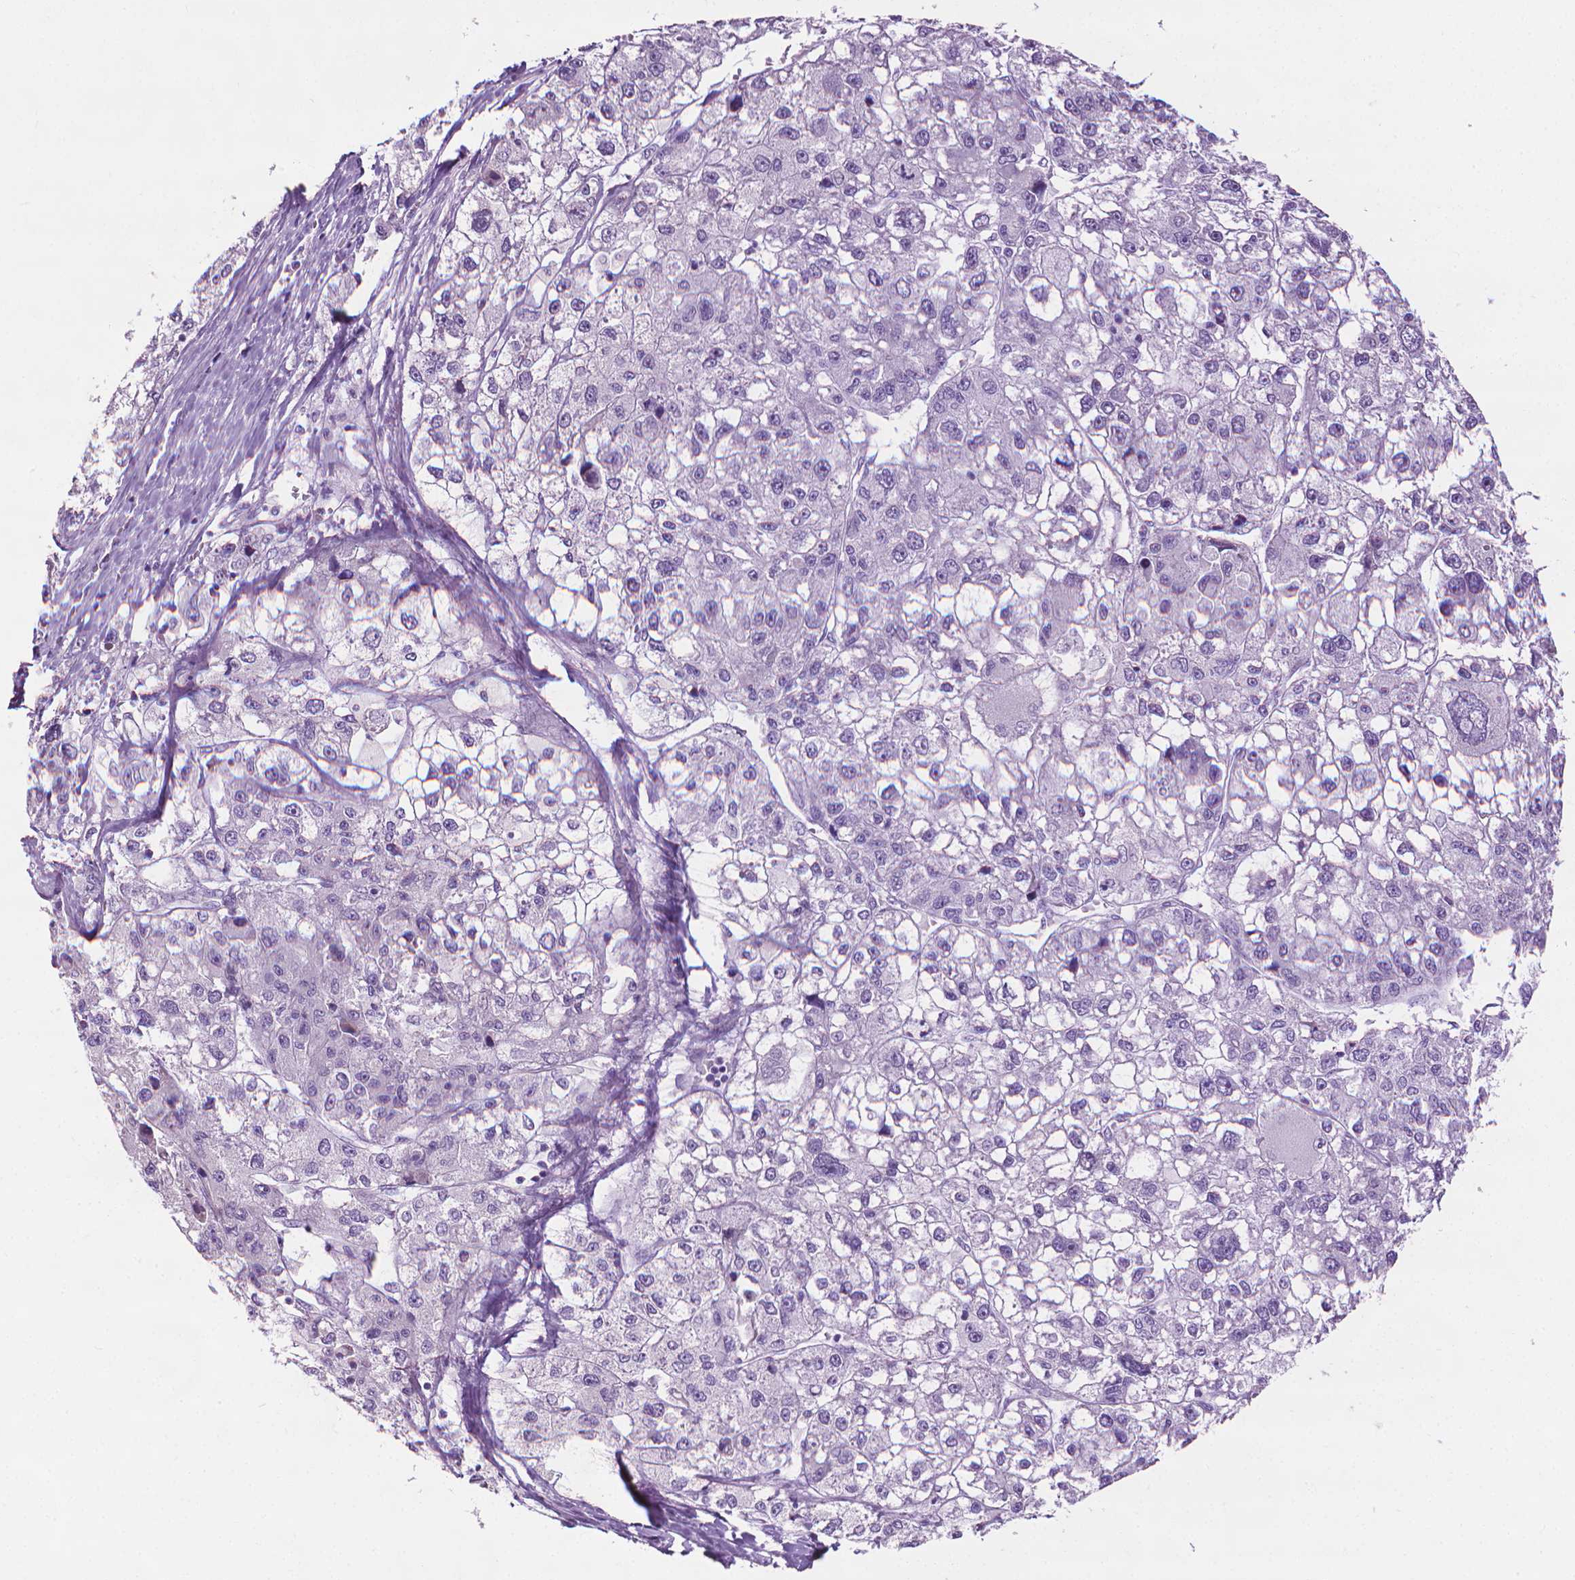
{"staining": {"intensity": "negative", "quantity": "none", "location": "none"}, "tissue": "liver cancer", "cell_type": "Tumor cells", "image_type": "cancer", "snomed": [{"axis": "morphology", "description": "Carcinoma, Hepatocellular, NOS"}, {"axis": "topography", "description": "Liver"}], "caption": "DAB (3,3'-diaminobenzidine) immunohistochemical staining of liver hepatocellular carcinoma demonstrates no significant staining in tumor cells. Brightfield microscopy of IHC stained with DAB (brown) and hematoxylin (blue), captured at high magnification.", "gene": "DNAI7", "patient": {"sex": "male", "age": 56}}